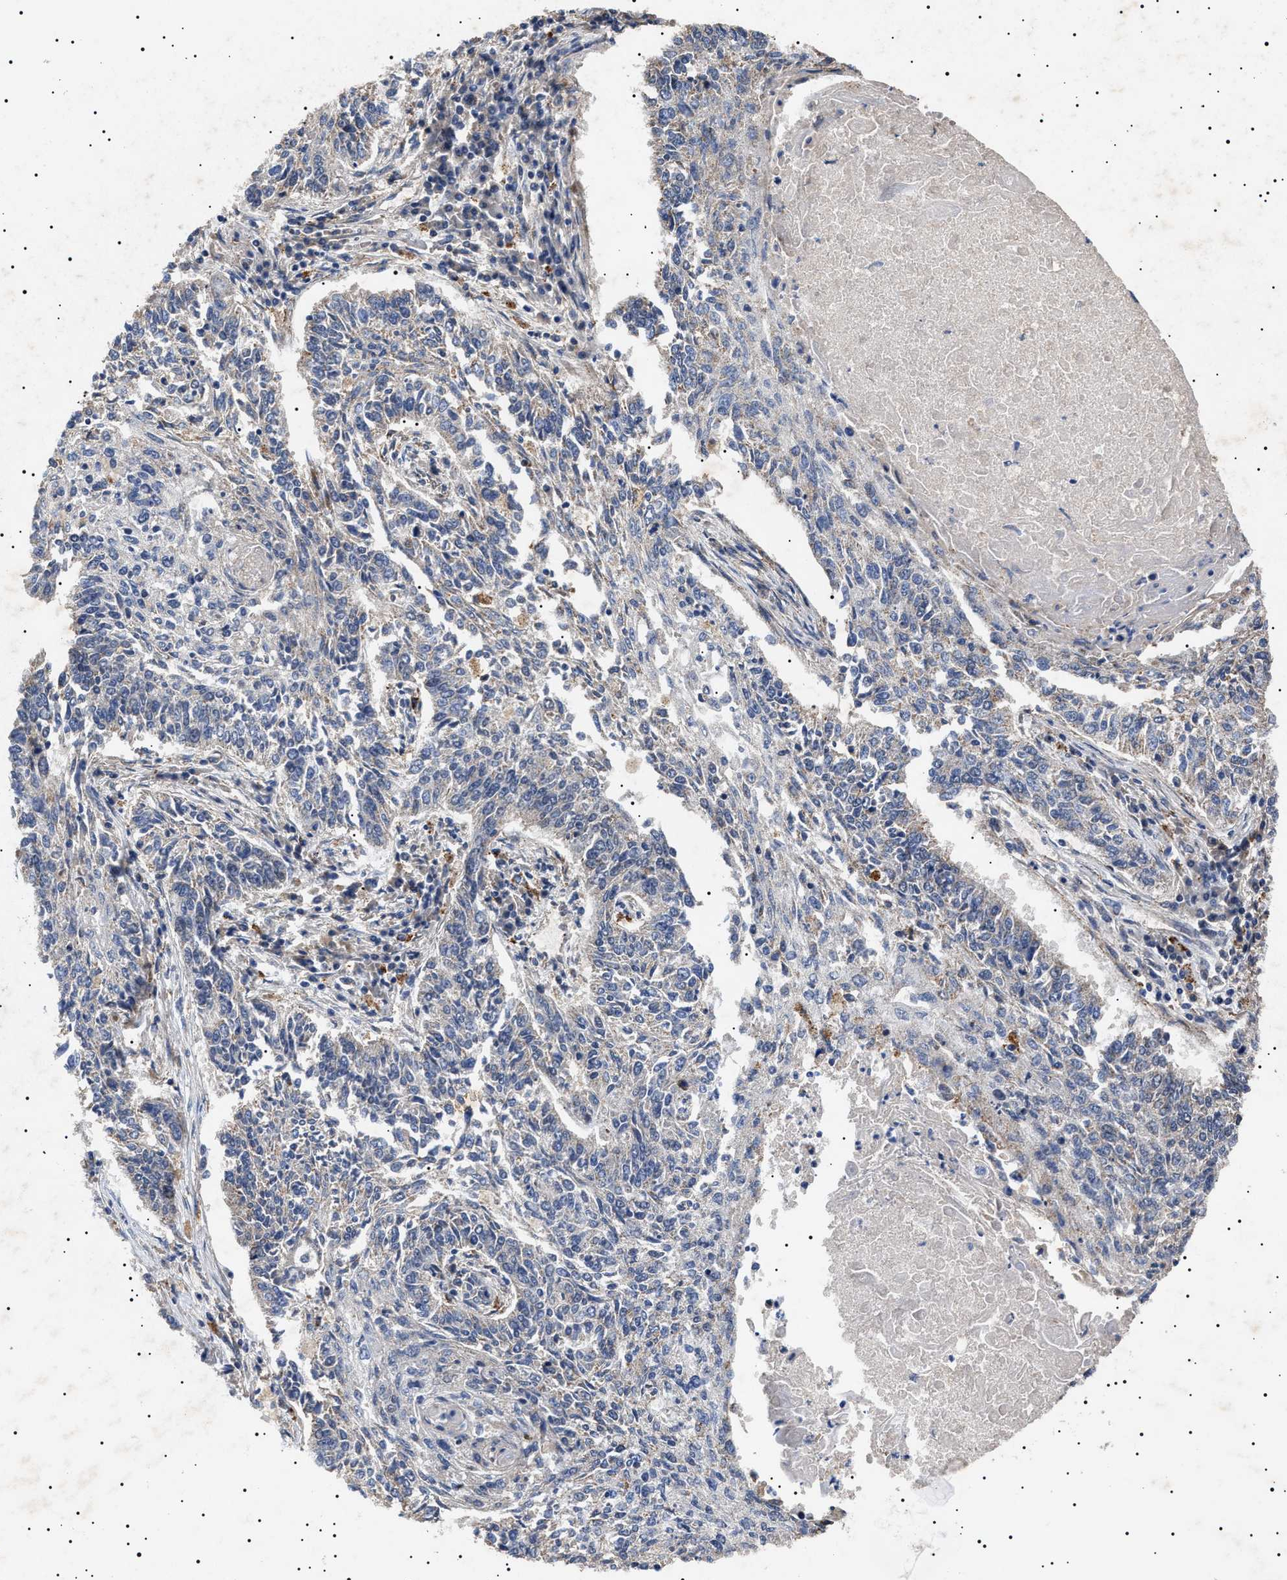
{"staining": {"intensity": "negative", "quantity": "none", "location": "none"}, "tissue": "lung cancer", "cell_type": "Tumor cells", "image_type": "cancer", "snomed": [{"axis": "morphology", "description": "Normal tissue, NOS"}, {"axis": "morphology", "description": "Squamous cell carcinoma, NOS"}, {"axis": "topography", "description": "Cartilage tissue"}, {"axis": "topography", "description": "Bronchus"}, {"axis": "topography", "description": "Lung"}], "caption": "Image shows no protein staining in tumor cells of lung squamous cell carcinoma tissue.", "gene": "RAB34", "patient": {"sex": "female", "age": 49}}